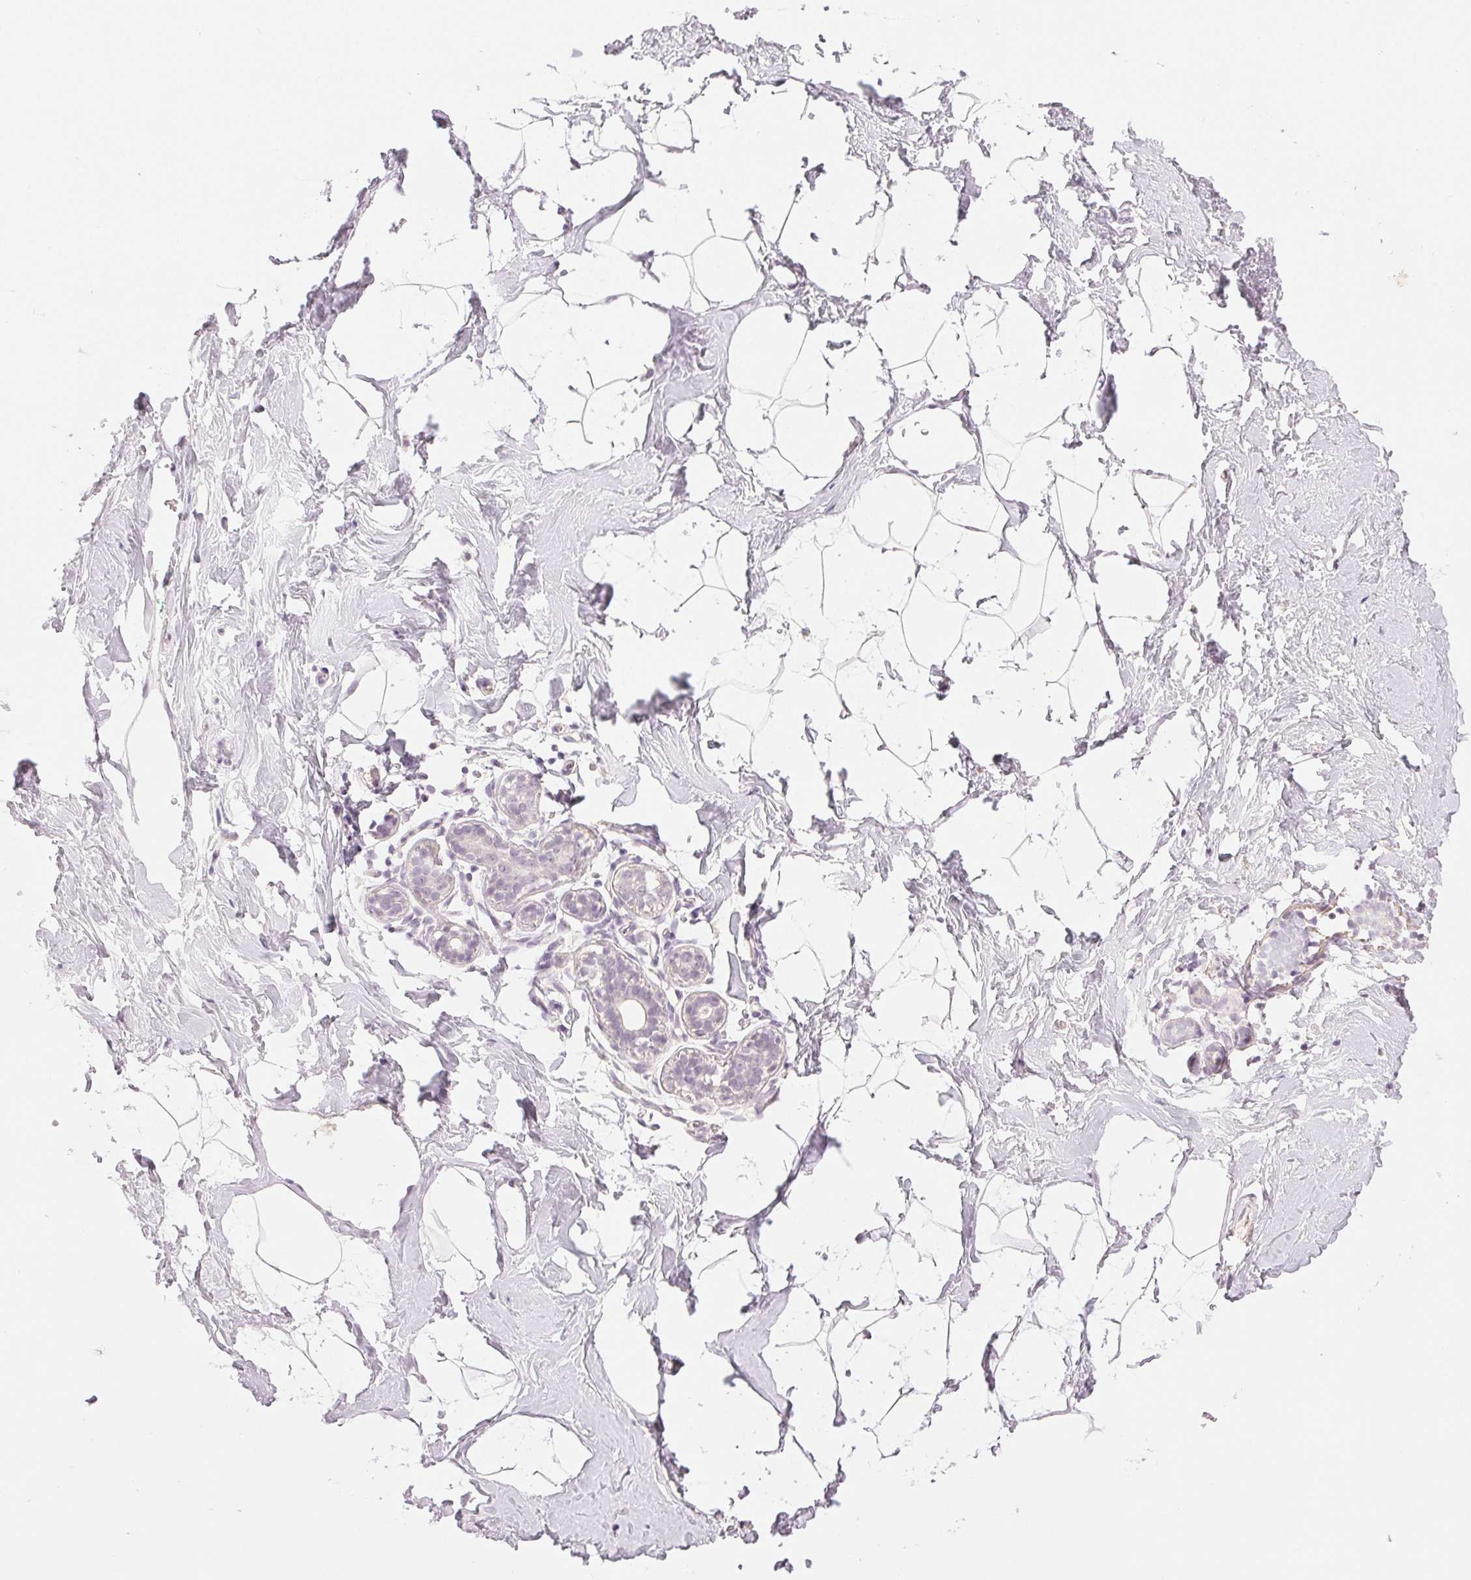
{"staining": {"intensity": "negative", "quantity": "none", "location": "none"}, "tissue": "breast", "cell_type": "Adipocytes", "image_type": "normal", "snomed": [{"axis": "morphology", "description": "Normal tissue, NOS"}, {"axis": "topography", "description": "Breast"}], "caption": "Breast stained for a protein using IHC displays no positivity adipocytes.", "gene": "MAP1LC3A", "patient": {"sex": "female", "age": 32}}